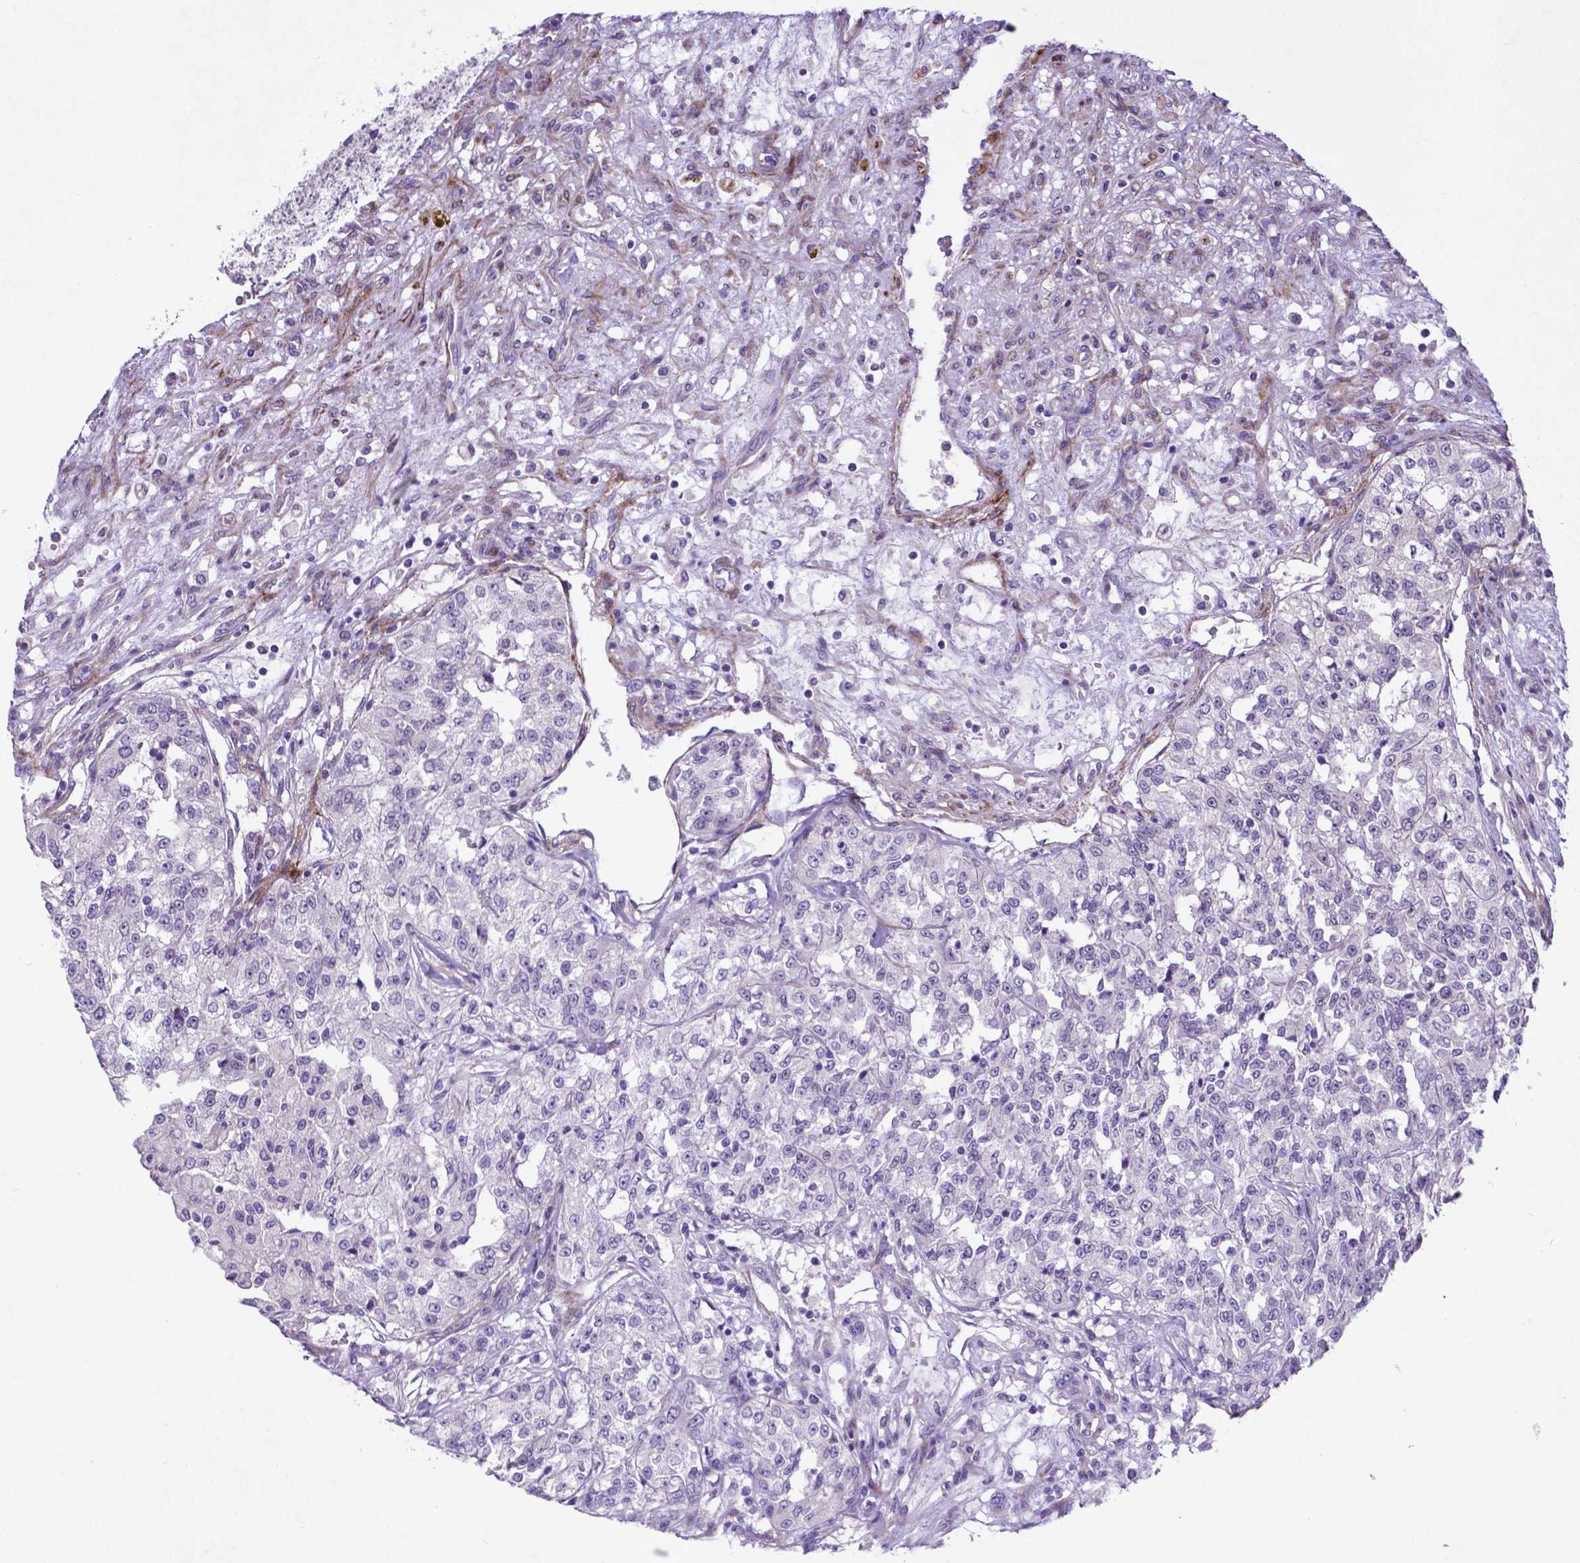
{"staining": {"intensity": "negative", "quantity": "none", "location": "none"}, "tissue": "renal cancer", "cell_type": "Tumor cells", "image_type": "cancer", "snomed": [{"axis": "morphology", "description": "Adenocarcinoma, NOS"}, {"axis": "topography", "description": "Kidney"}], "caption": "The image shows no significant positivity in tumor cells of renal cancer (adenocarcinoma).", "gene": "PFKFB4", "patient": {"sex": "female", "age": 63}}